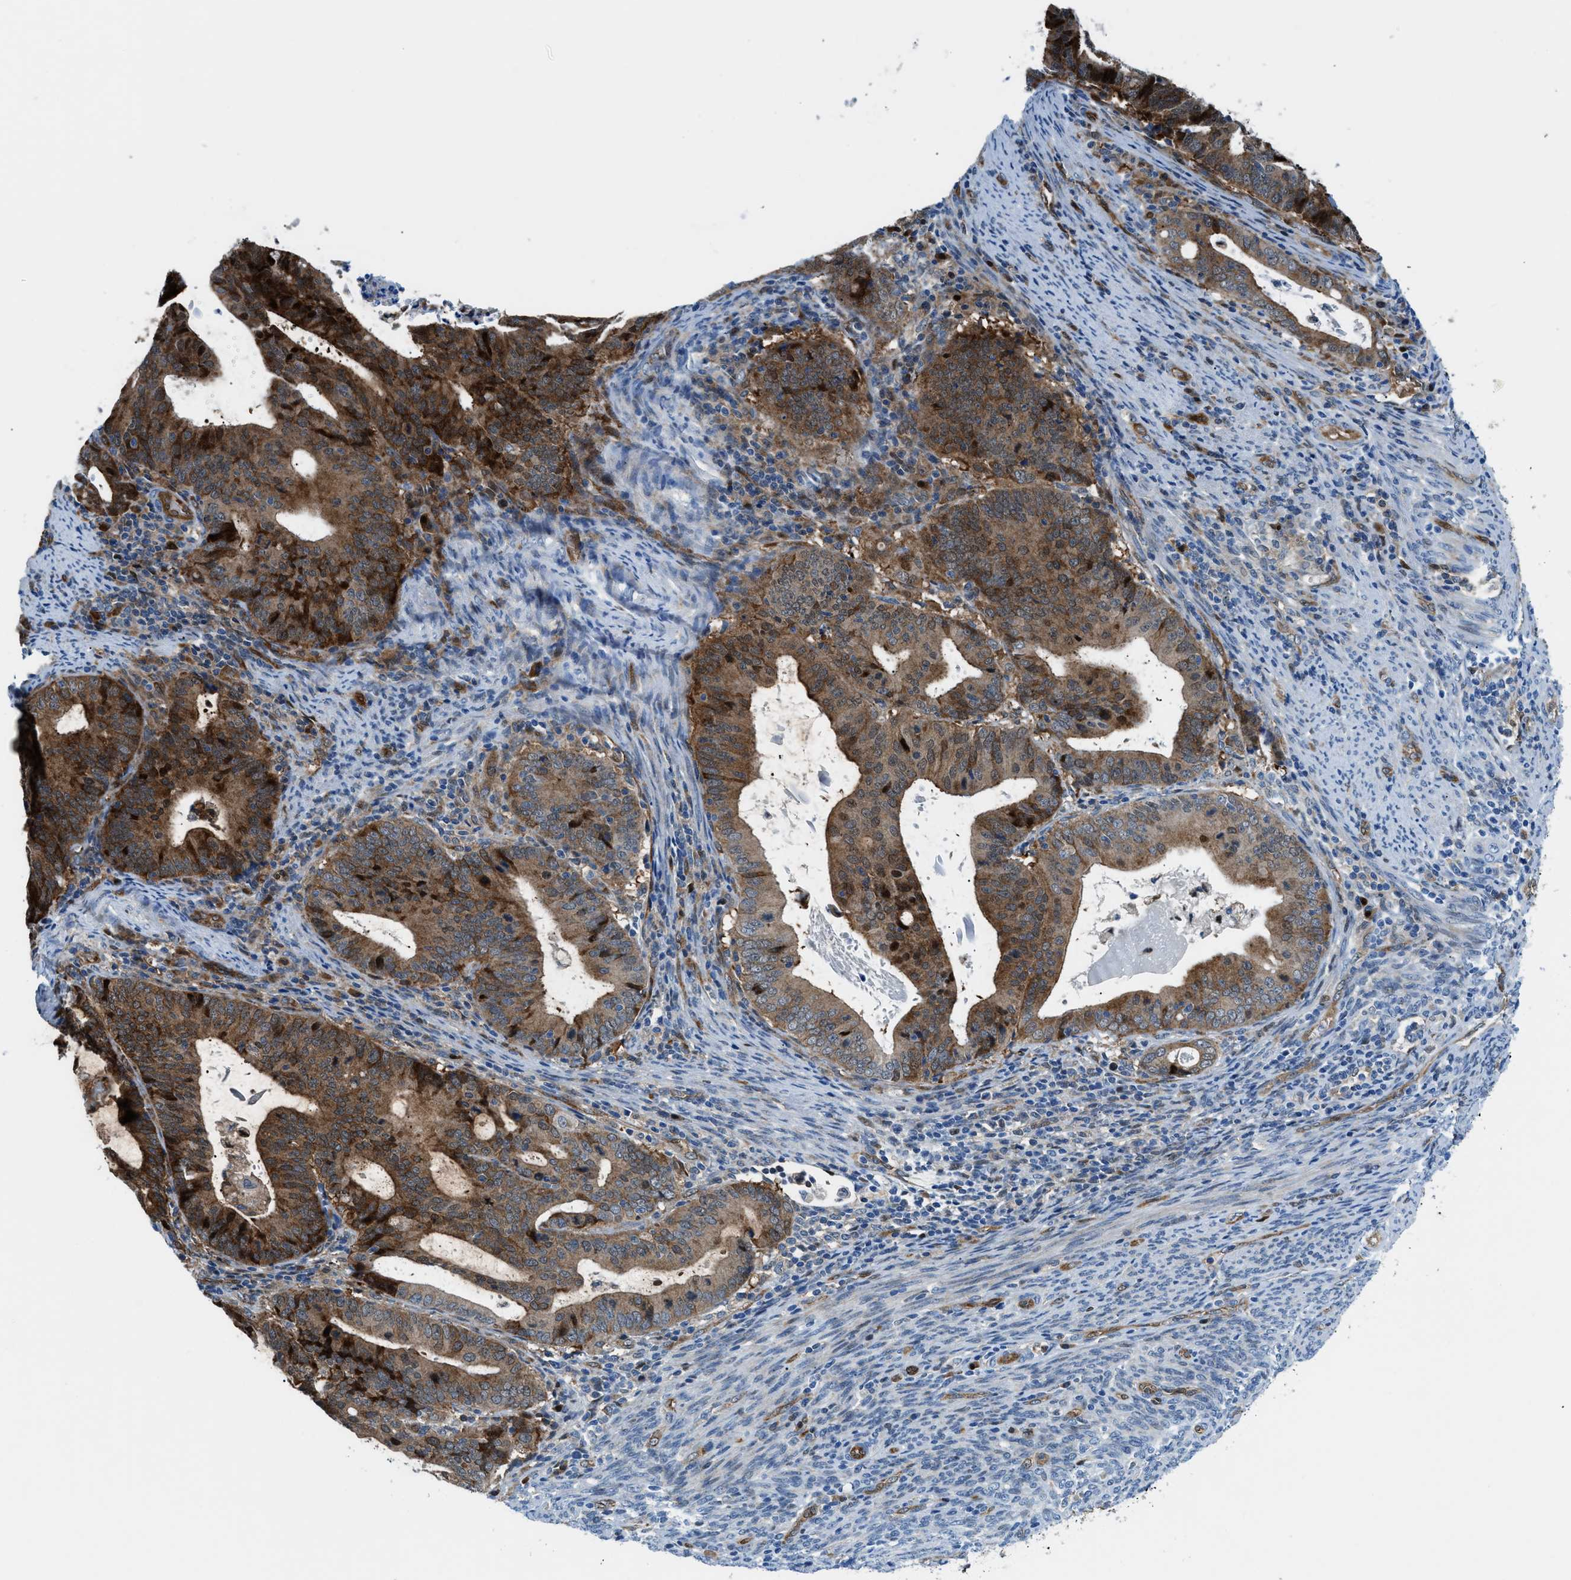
{"staining": {"intensity": "strong", "quantity": "25%-75%", "location": "cytoplasmic/membranous,nuclear"}, "tissue": "endometrial cancer", "cell_type": "Tumor cells", "image_type": "cancer", "snomed": [{"axis": "morphology", "description": "Adenocarcinoma, NOS"}, {"axis": "topography", "description": "Uterus"}], "caption": "The image exhibits a brown stain indicating the presence of a protein in the cytoplasmic/membranous and nuclear of tumor cells in adenocarcinoma (endometrial).", "gene": "YWHAE", "patient": {"sex": "female", "age": 83}}